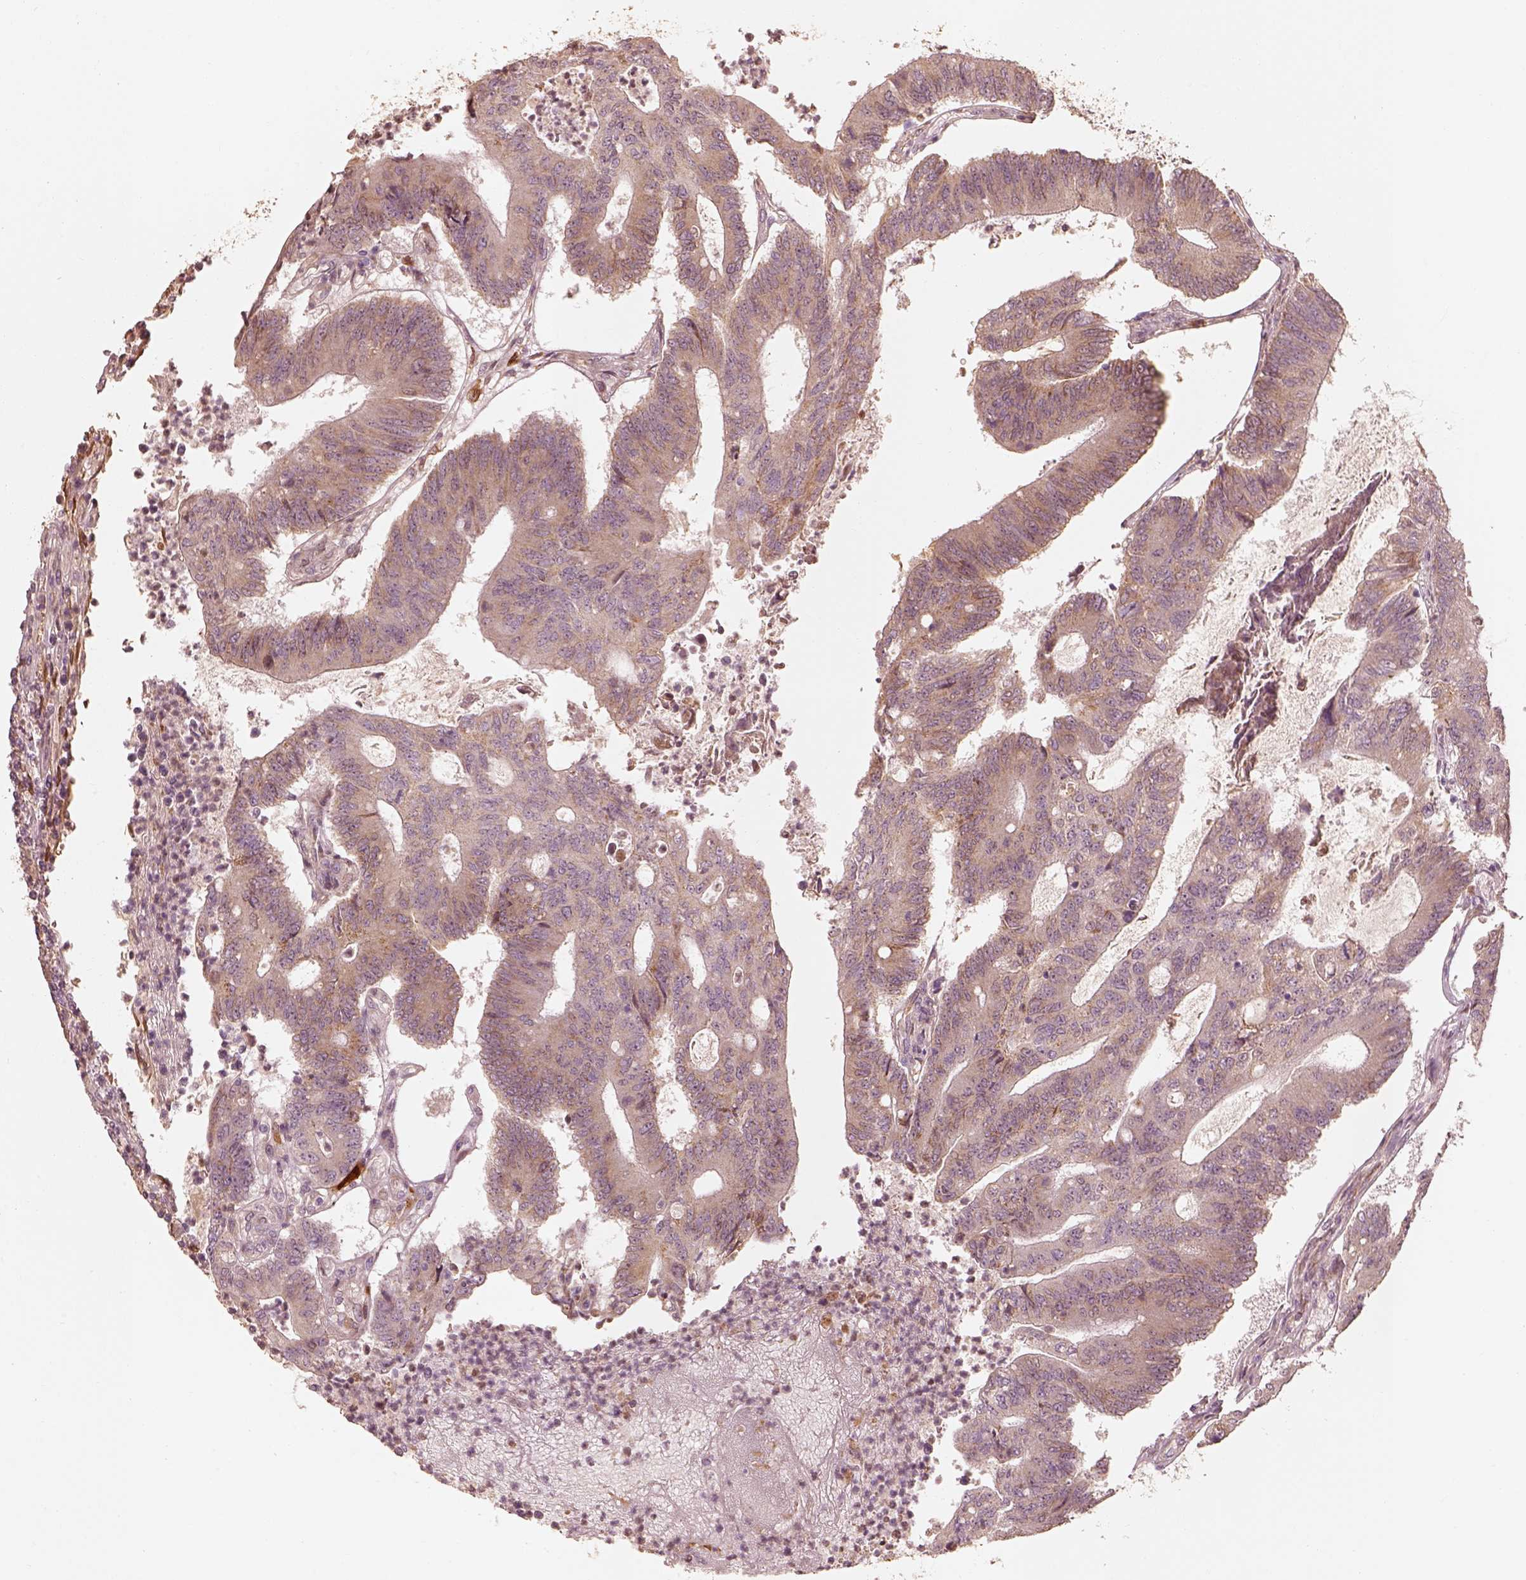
{"staining": {"intensity": "moderate", "quantity": ">75%", "location": "cytoplasmic/membranous"}, "tissue": "colorectal cancer", "cell_type": "Tumor cells", "image_type": "cancer", "snomed": [{"axis": "morphology", "description": "Adenocarcinoma, NOS"}, {"axis": "topography", "description": "Colon"}], "caption": "Colorectal cancer (adenocarcinoma) tissue exhibits moderate cytoplasmic/membranous positivity in about >75% of tumor cells", "gene": "WLS", "patient": {"sex": "female", "age": 70}}